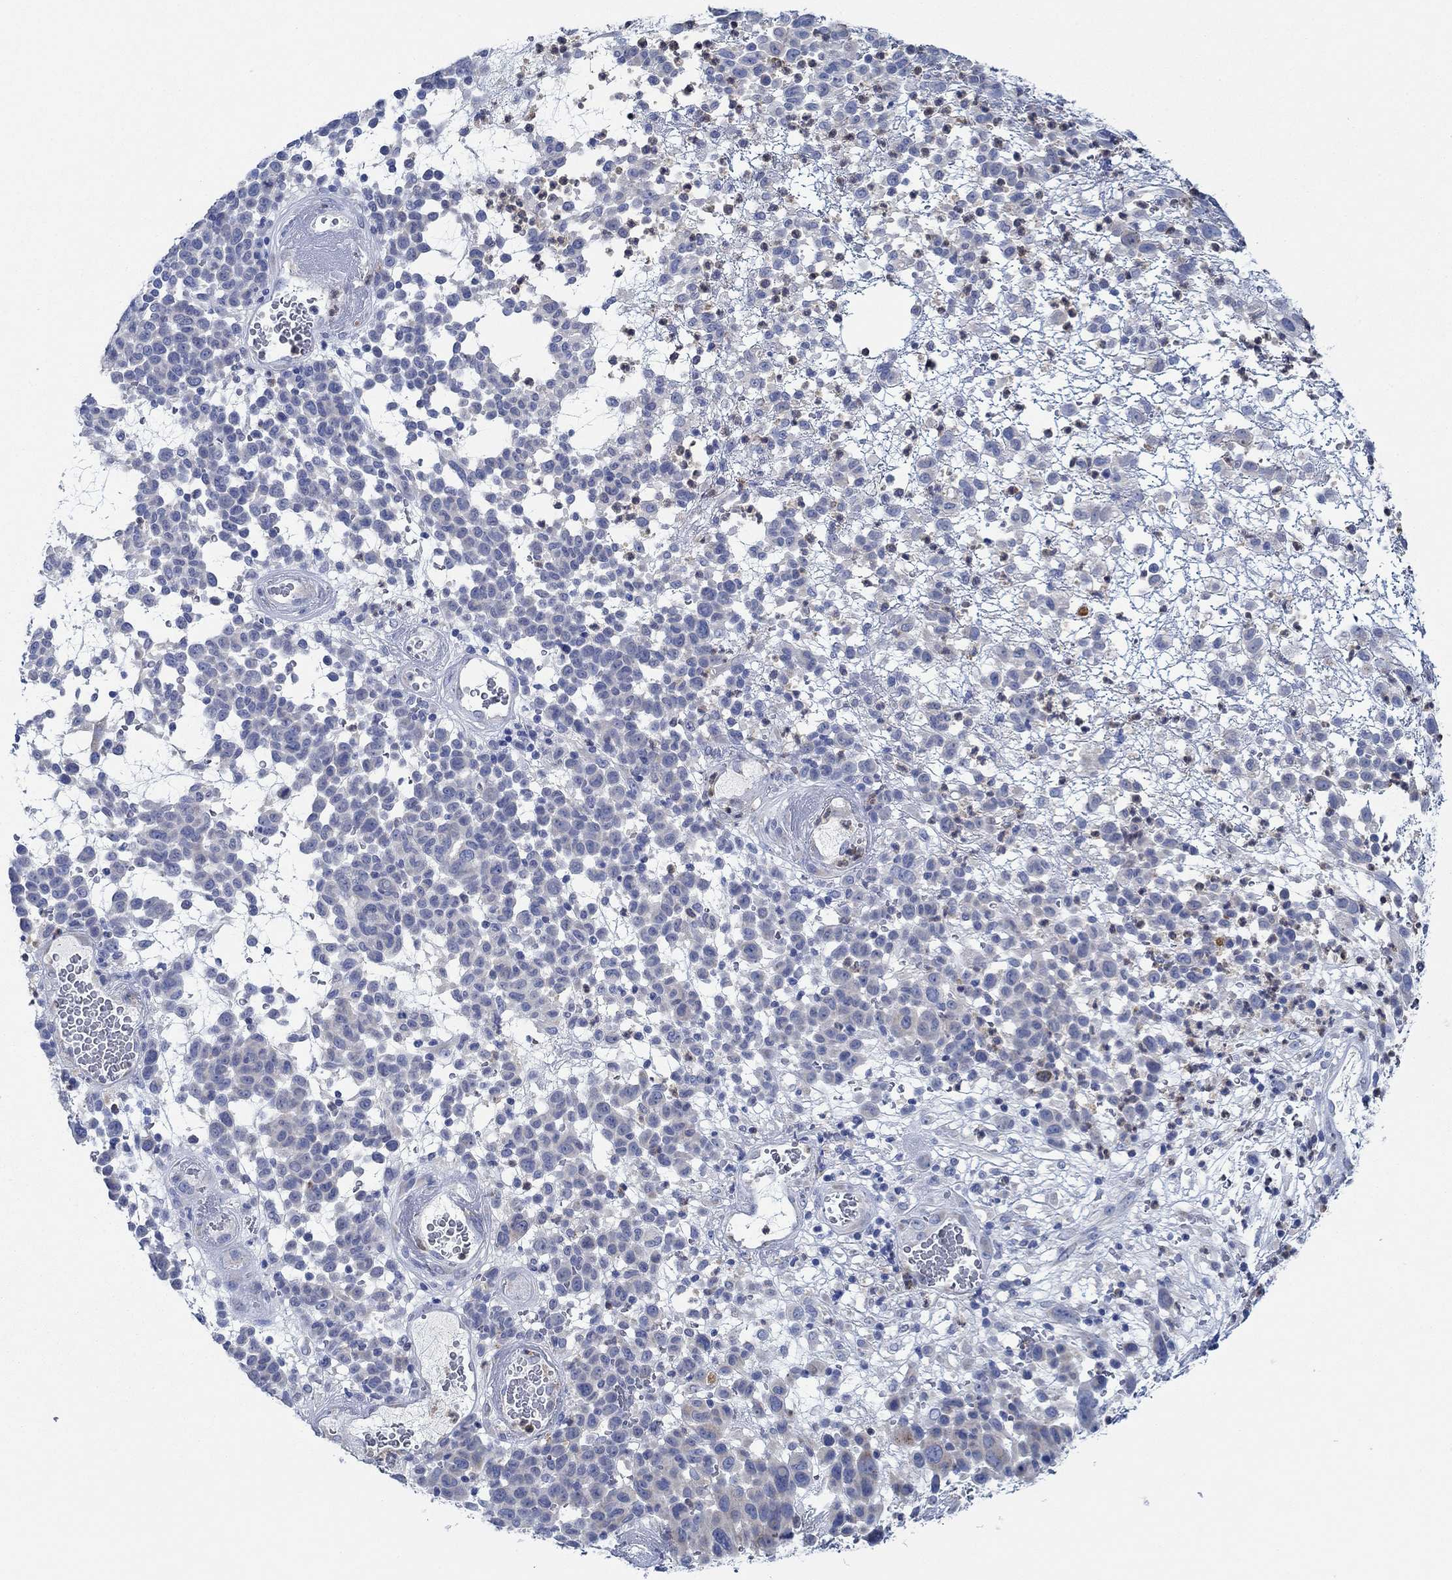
{"staining": {"intensity": "negative", "quantity": "none", "location": "none"}, "tissue": "melanoma", "cell_type": "Tumor cells", "image_type": "cancer", "snomed": [{"axis": "morphology", "description": "Malignant melanoma, NOS"}, {"axis": "topography", "description": "Skin"}], "caption": "Tumor cells show no significant protein staining in malignant melanoma.", "gene": "ZNF671", "patient": {"sex": "male", "age": 59}}